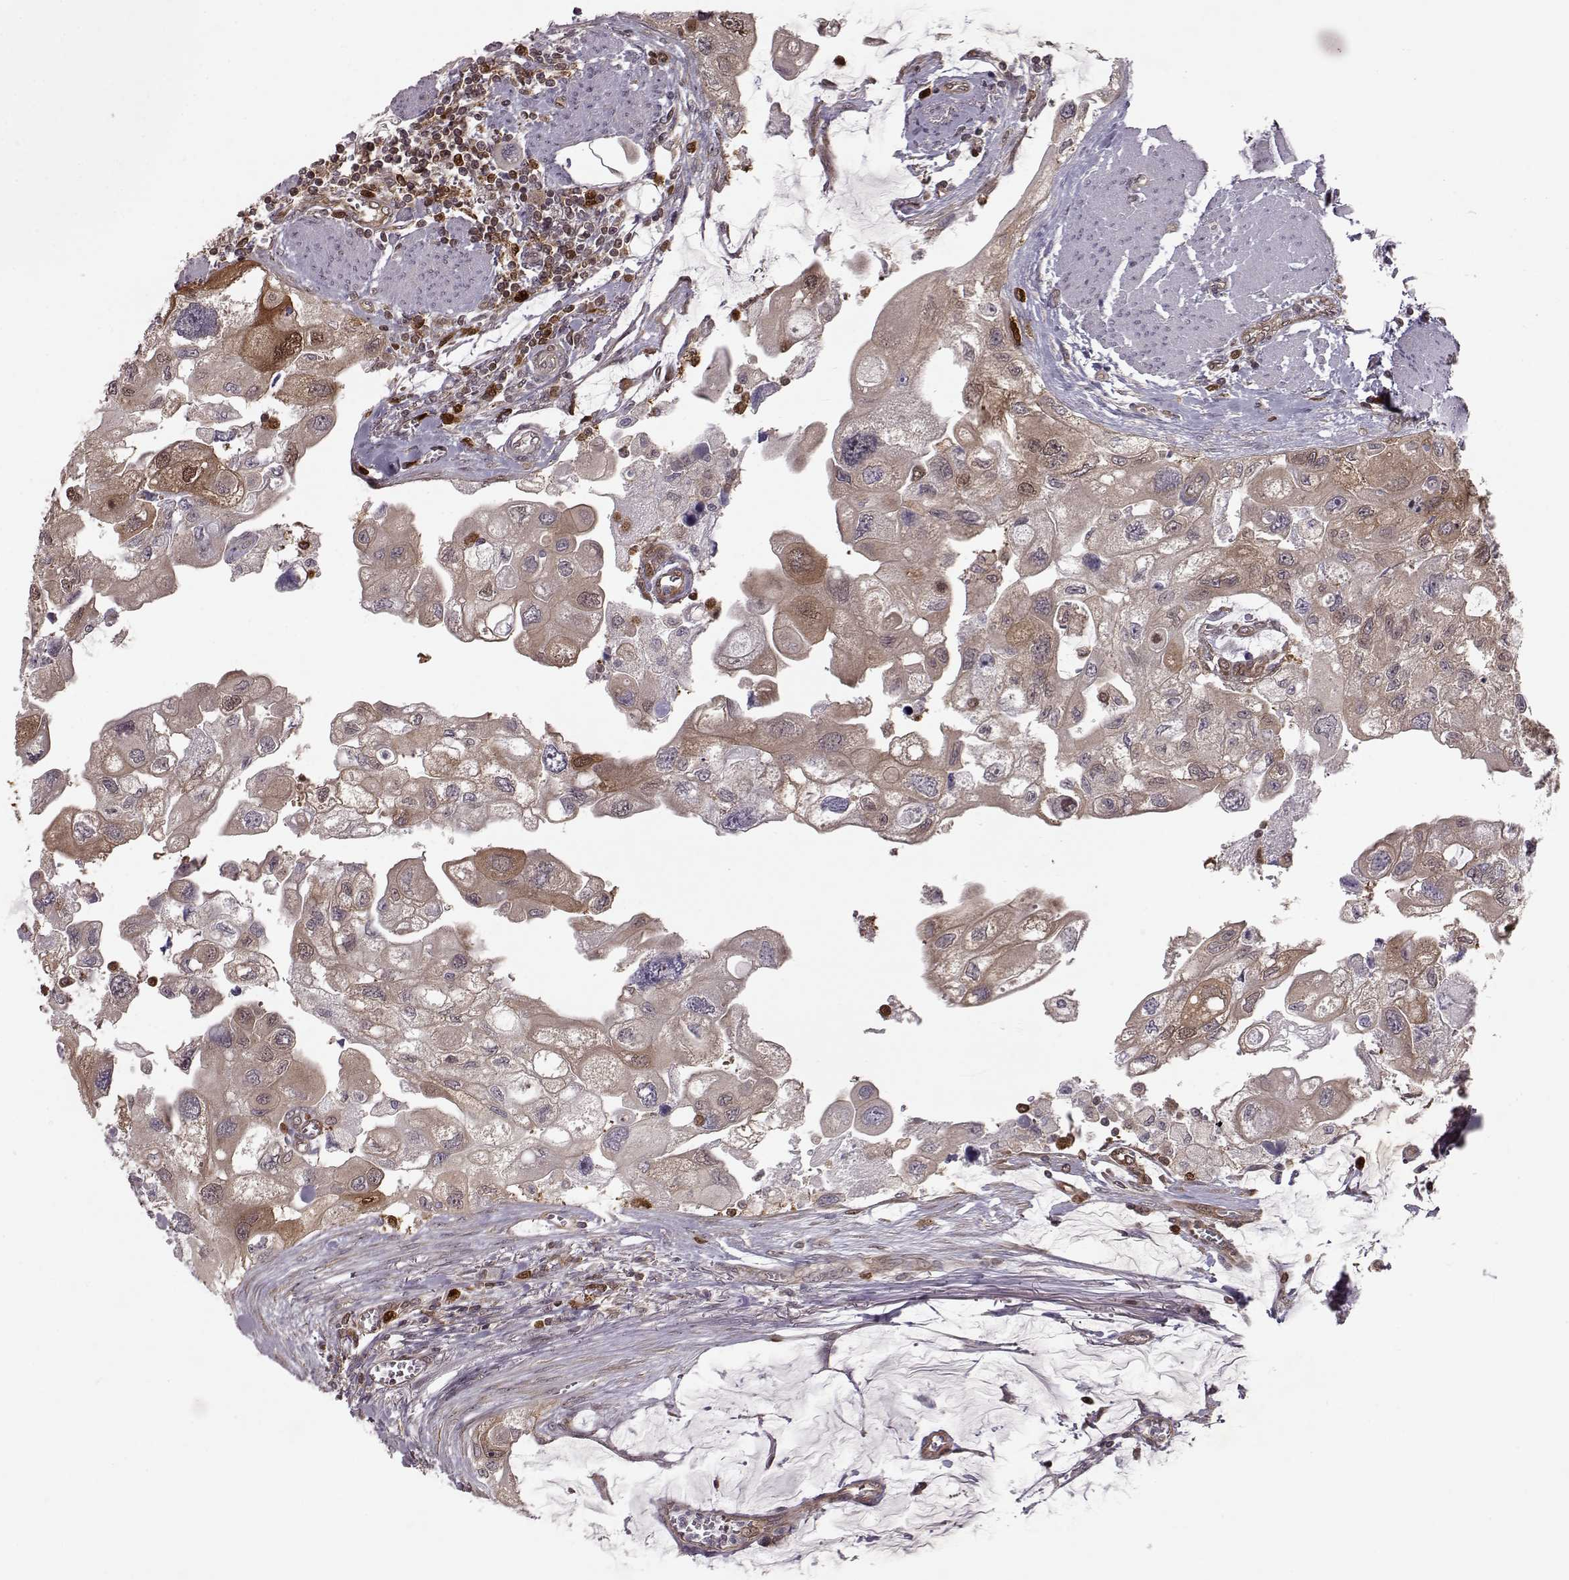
{"staining": {"intensity": "moderate", "quantity": "<25%", "location": "cytoplasmic/membranous"}, "tissue": "urothelial cancer", "cell_type": "Tumor cells", "image_type": "cancer", "snomed": [{"axis": "morphology", "description": "Urothelial carcinoma, High grade"}, {"axis": "topography", "description": "Urinary bladder"}], "caption": "Urothelial cancer stained with a brown dye reveals moderate cytoplasmic/membranous positive positivity in about <25% of tumor cells.", "gene": "RANBP1", "patient": {"sex": "male", "age": 59}}